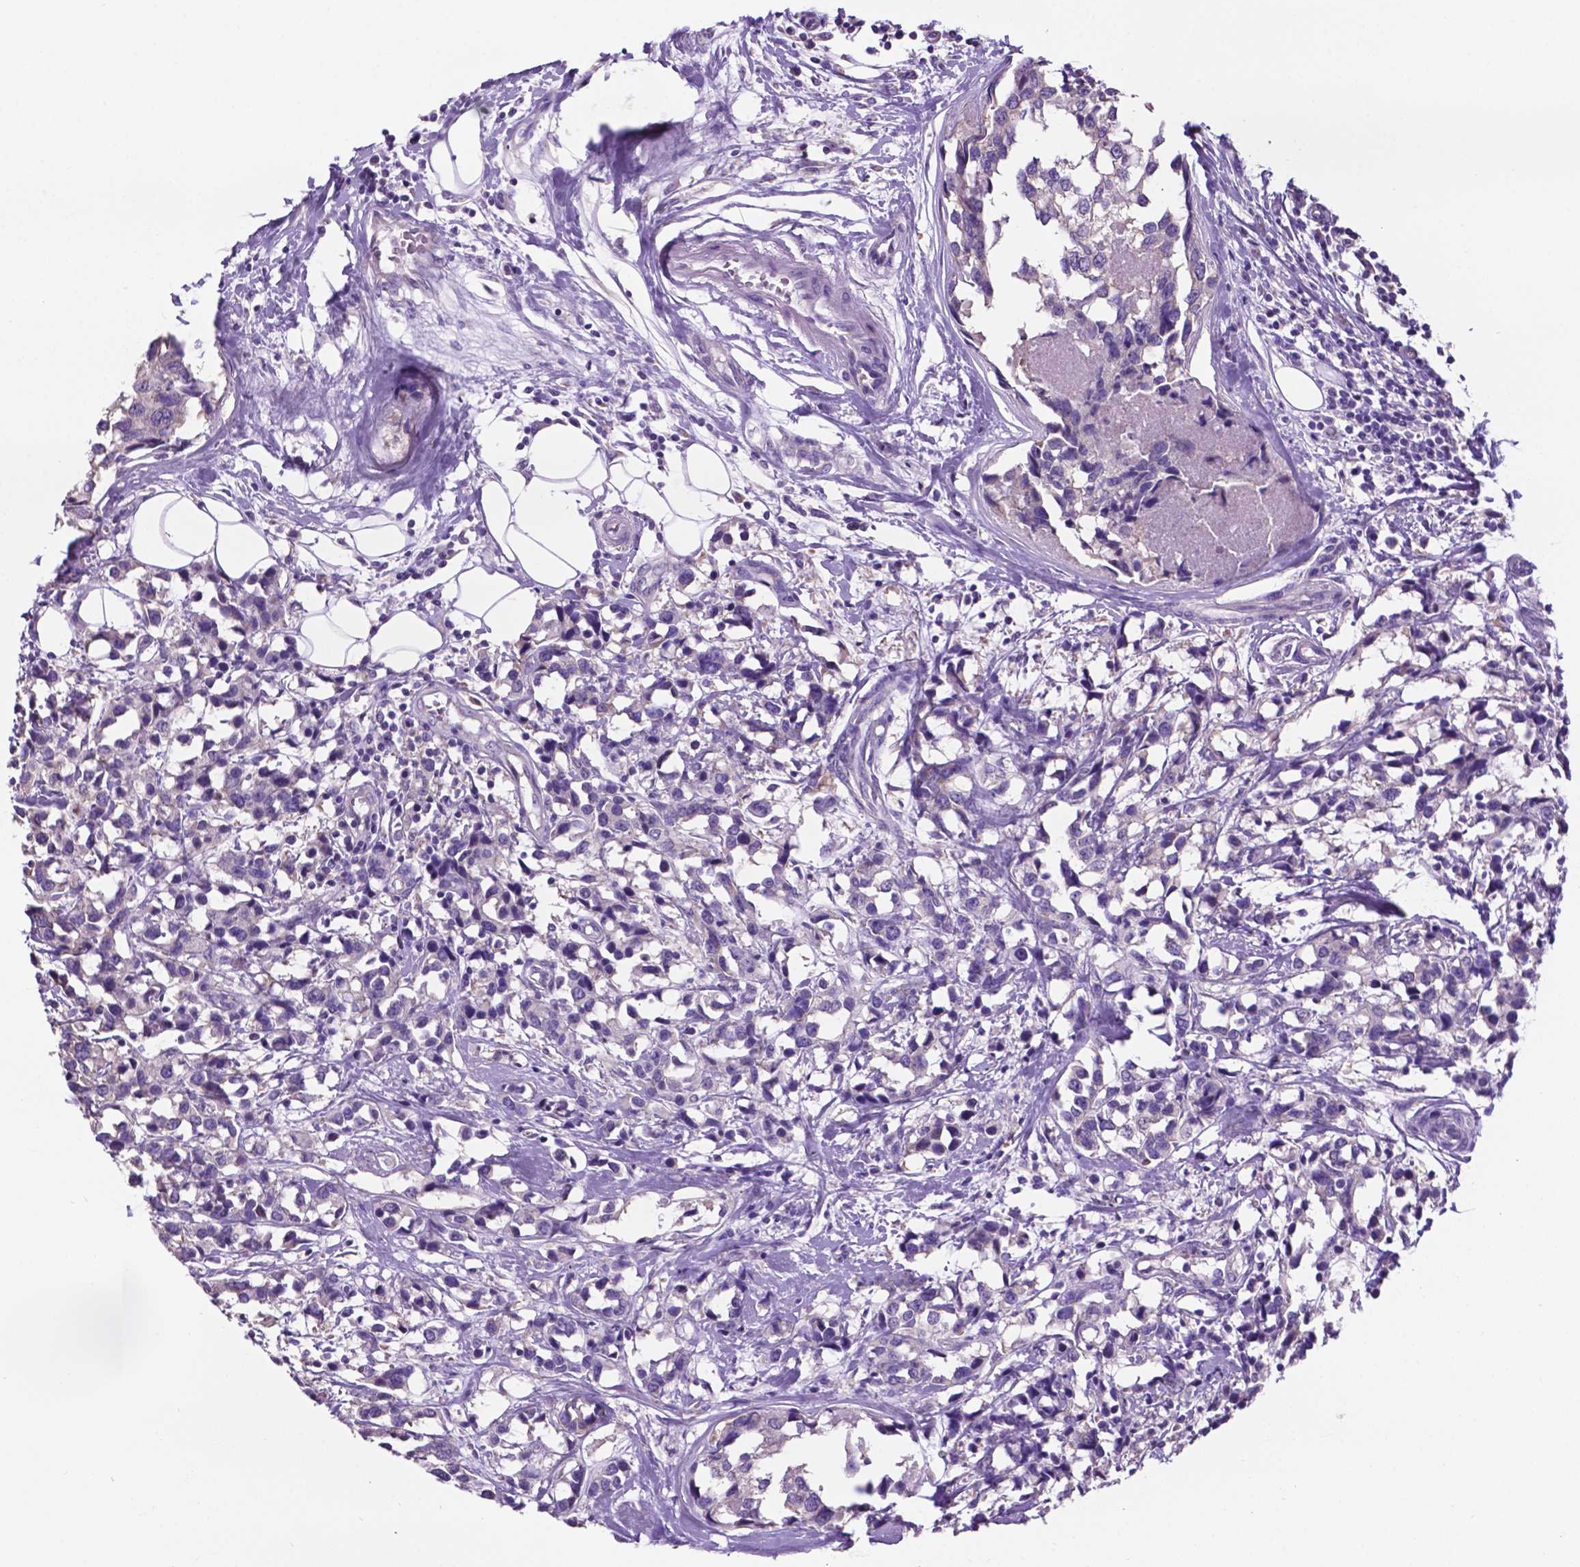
{"staining": {"intensity": "negative", "quantity": "none", "location": "none"}, "tissue": "breast cancer", "cell_type": "Tumor cells", "image_type": "cancer", "snomed": [{"axis": "morphology", "description": "Lobular carcinoma"}, {"axis": "topography", "description": "Breast"}], "caption": "A micrograph of human breast cancer (lobular carcinoma) is negative for staining in tumor cells.", "gene": "SPDYA", "patient": {"sex": "female", "age": 59}}